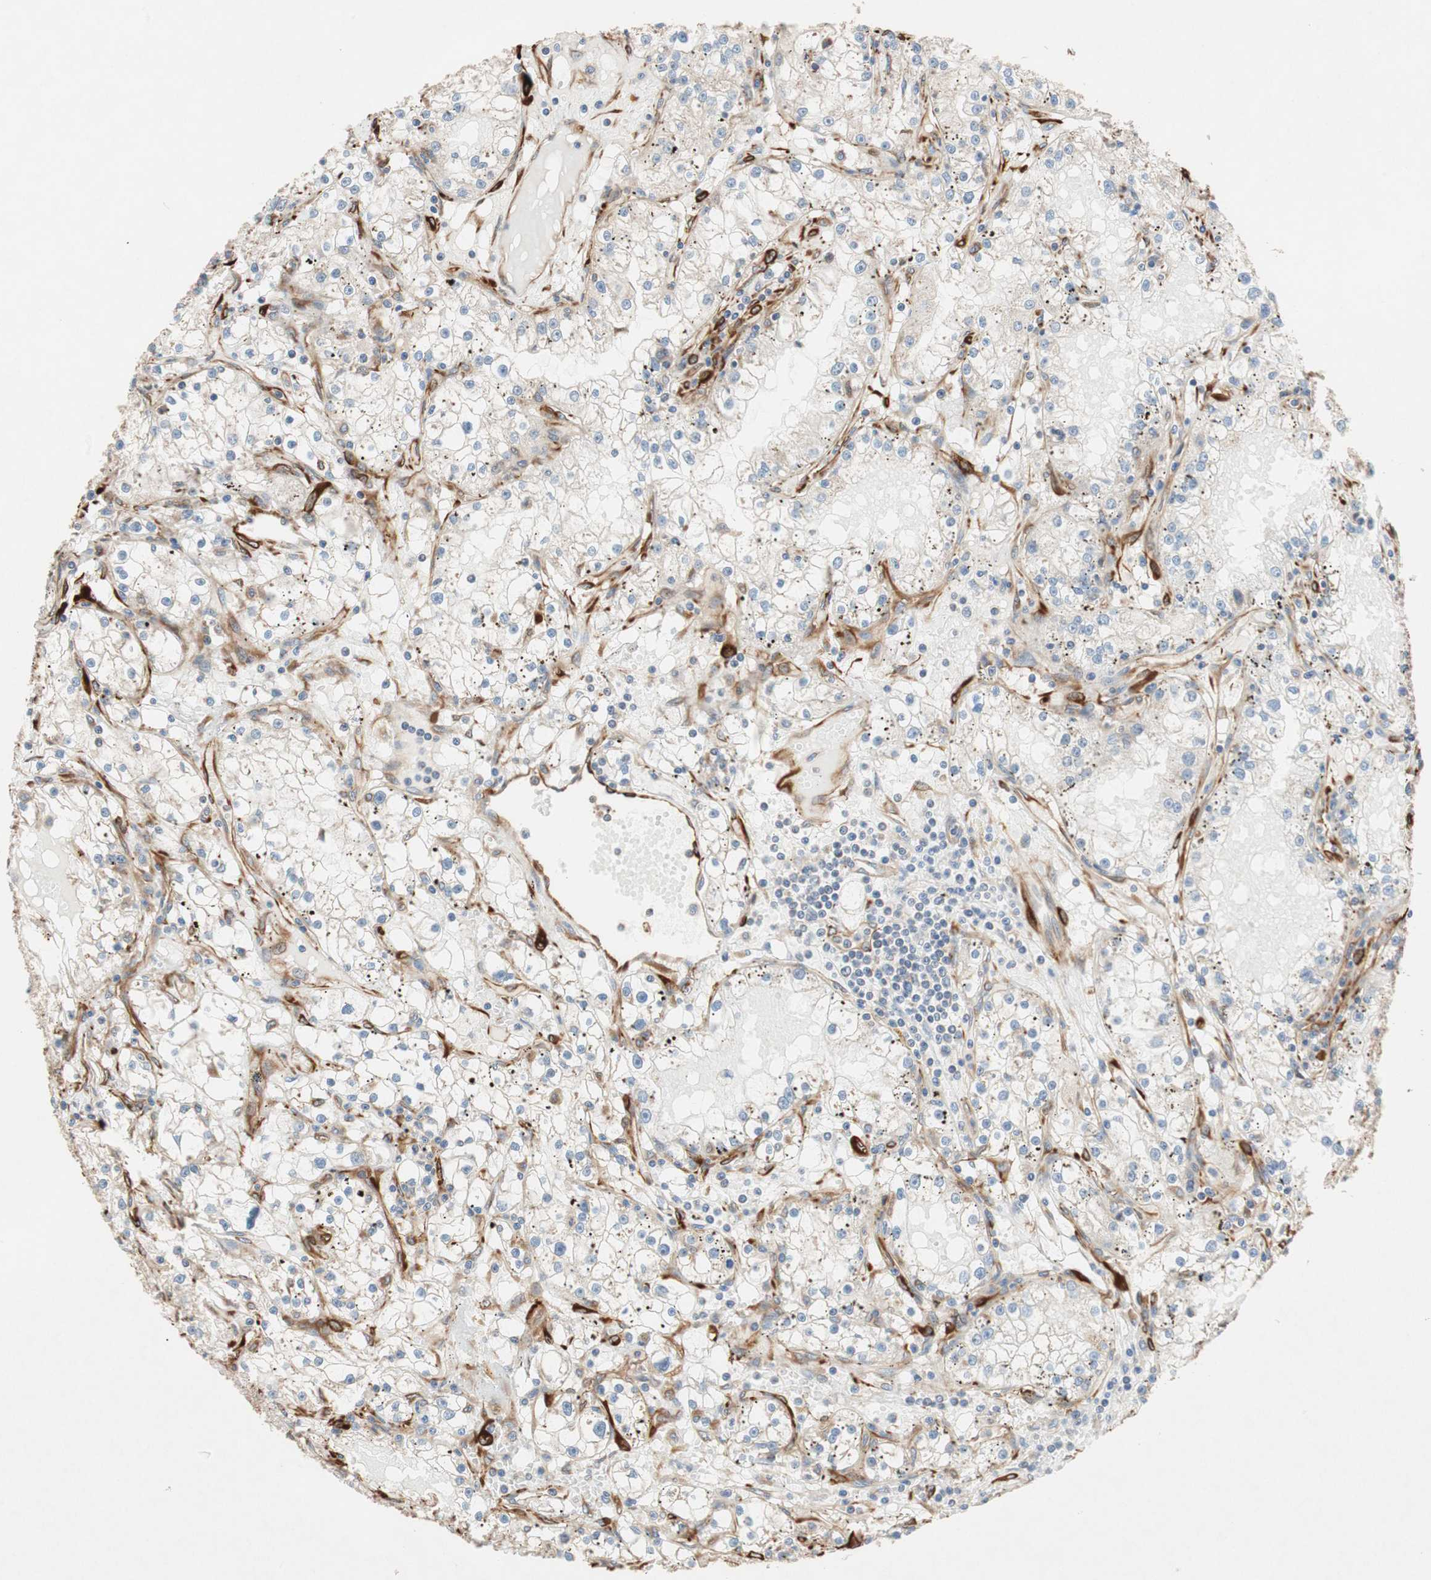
{"staining": {"intensity": "weak", "quantity": "25%-75%", "location": "cytoplasmic/membranous"}, "tissue": "renal cancer", "cell_type": "Tumor cells", "image_type": "cancer", "snomed": [{"axis": "morphology", "description": "Adenocarcinoma, NOS"}, {"axis": "topography", "description": "Kidney"}], "caption": "Human renal cancer (adenocarcinoma) stained for a protein (brown) reveals weak cytoplasmic/membranous positive staining in approximately 25%-75% of tumor cells.", "gene": "GPSM2", "patient": {"sex": "male", "age": 56}}